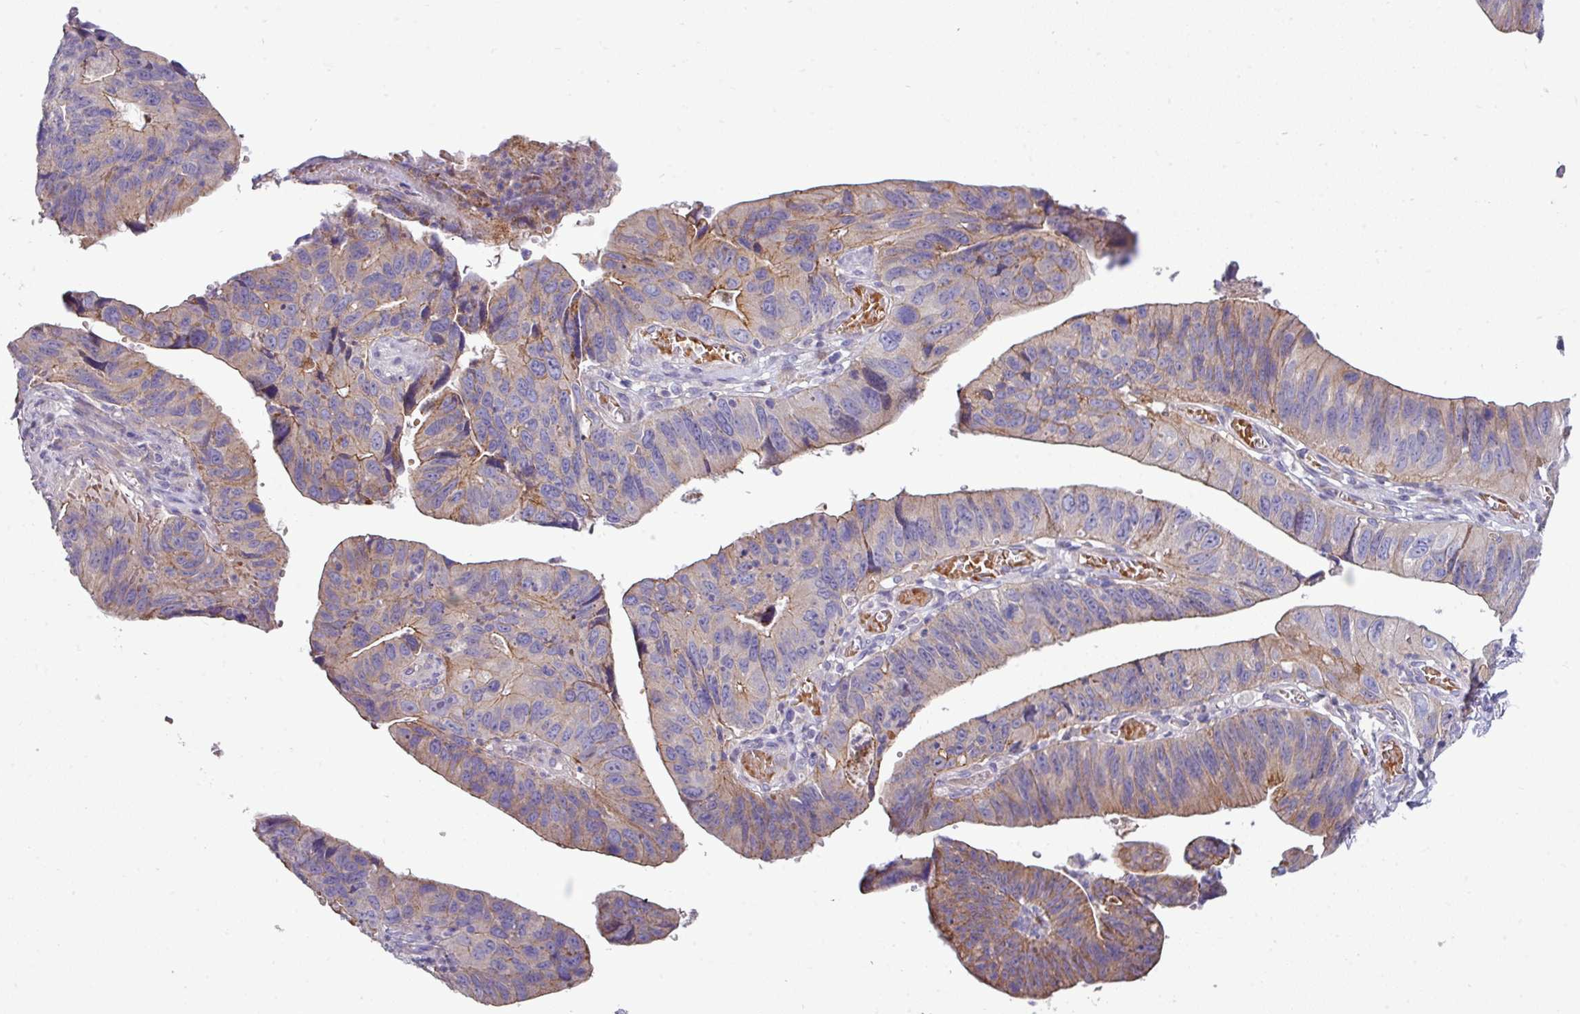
{"staining": {"intensity": "moderate", "quantity": "25%-75%", "location": "cytoplasmic/membranous"}, "tissue": "stomach cancer", "cell_type": "Tumor cells", "image_type": "cancer", "snomed": [{"axis": "morphology", "description": "Adenocarcinoma, NOS"}, {"axis": "topography", "description": "Stomach"}], "caption": "Immunohistochemistry (IHC) (DAB (3,3'-diaminobenzidine)) staining of stomach cancer (adenocarcinoma) shows moderate cytoplasmic/membranous protein staining in about 25%-75% of tumor cells.", "gene": "ACAP3", "patient": {"sex": "male", "age": 59}}